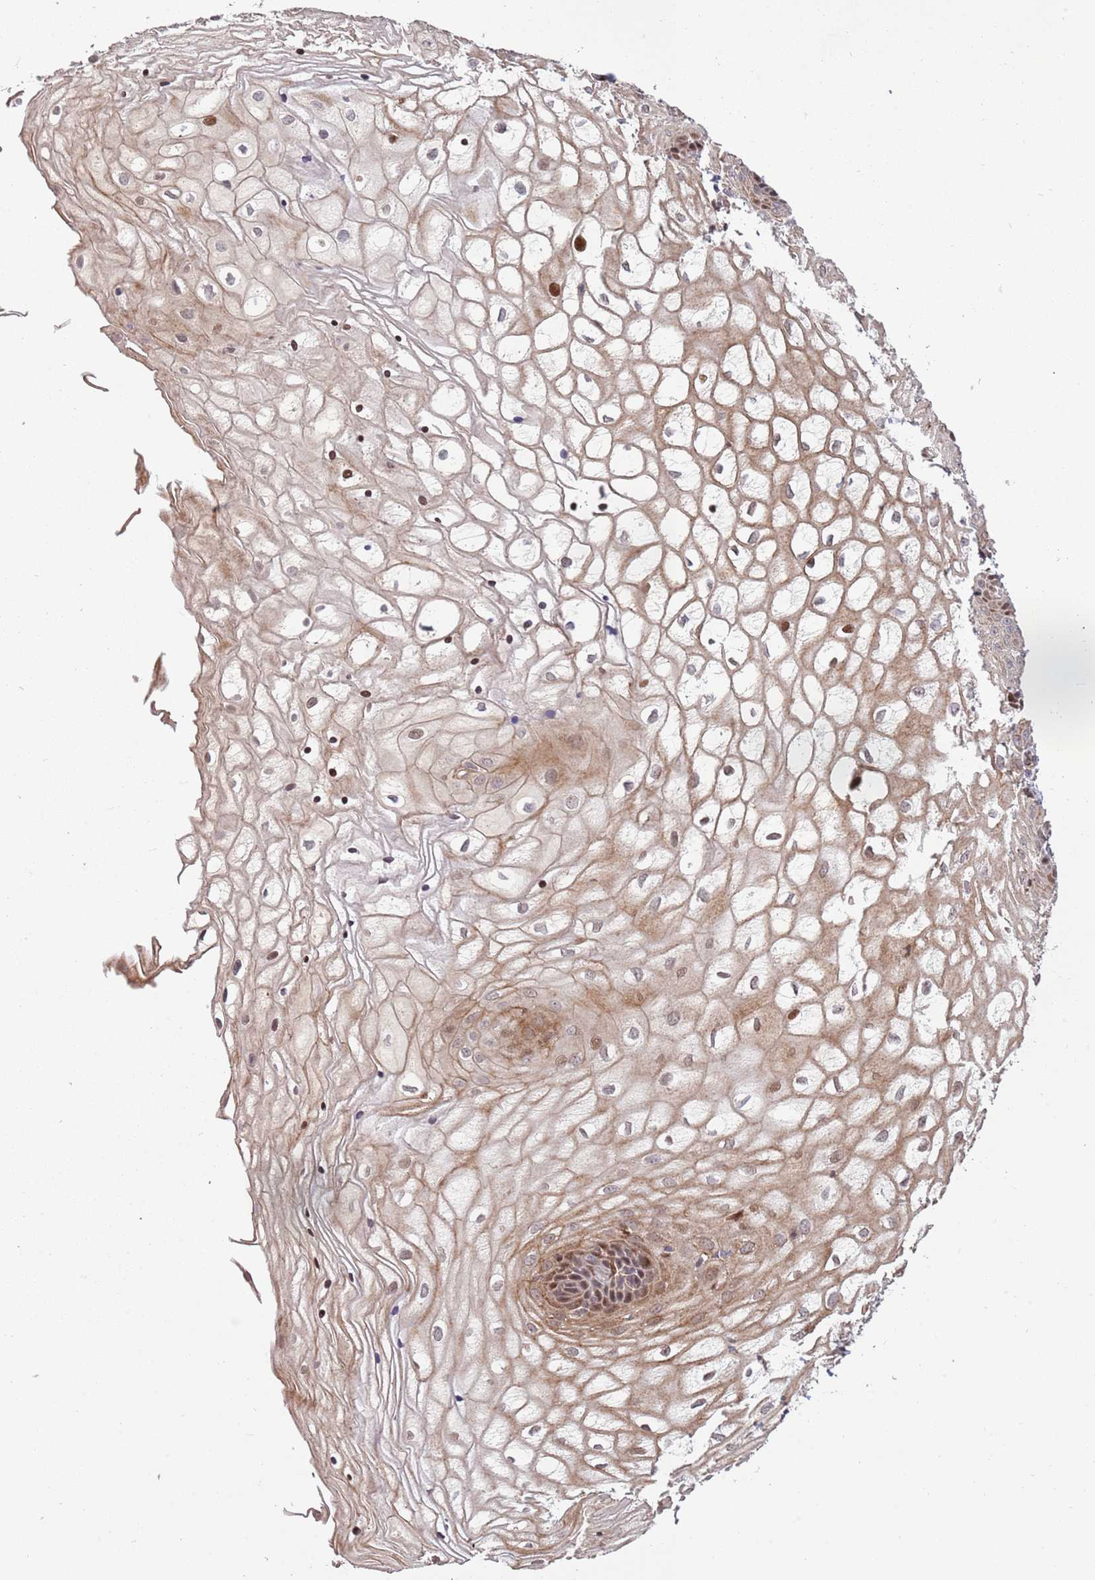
{"staining": {"intensity": "moderate", "quantity": "25%-75%", "location": "cytoplasmic/membranous,nuclear"}, "tissue": "vagina", "cell_type": "Squamous epithelial cells", "image_type": "normal", "snomed": [{"axis": "morphology", "description": "Normal tissue, NOS"}, {"axis": "topography", "description": "Vagina"}], "caption": "This micrograph displays immunohistochemistry (IHC) staining of unremarkable human vagina, with medium moderate cytoplasmic/membranous,nuclear positivity in about 25%-75% of squamous epithelial cells.", "gene": "SYNDIG1L", "patient": {"sex": "female", "age": 34}}